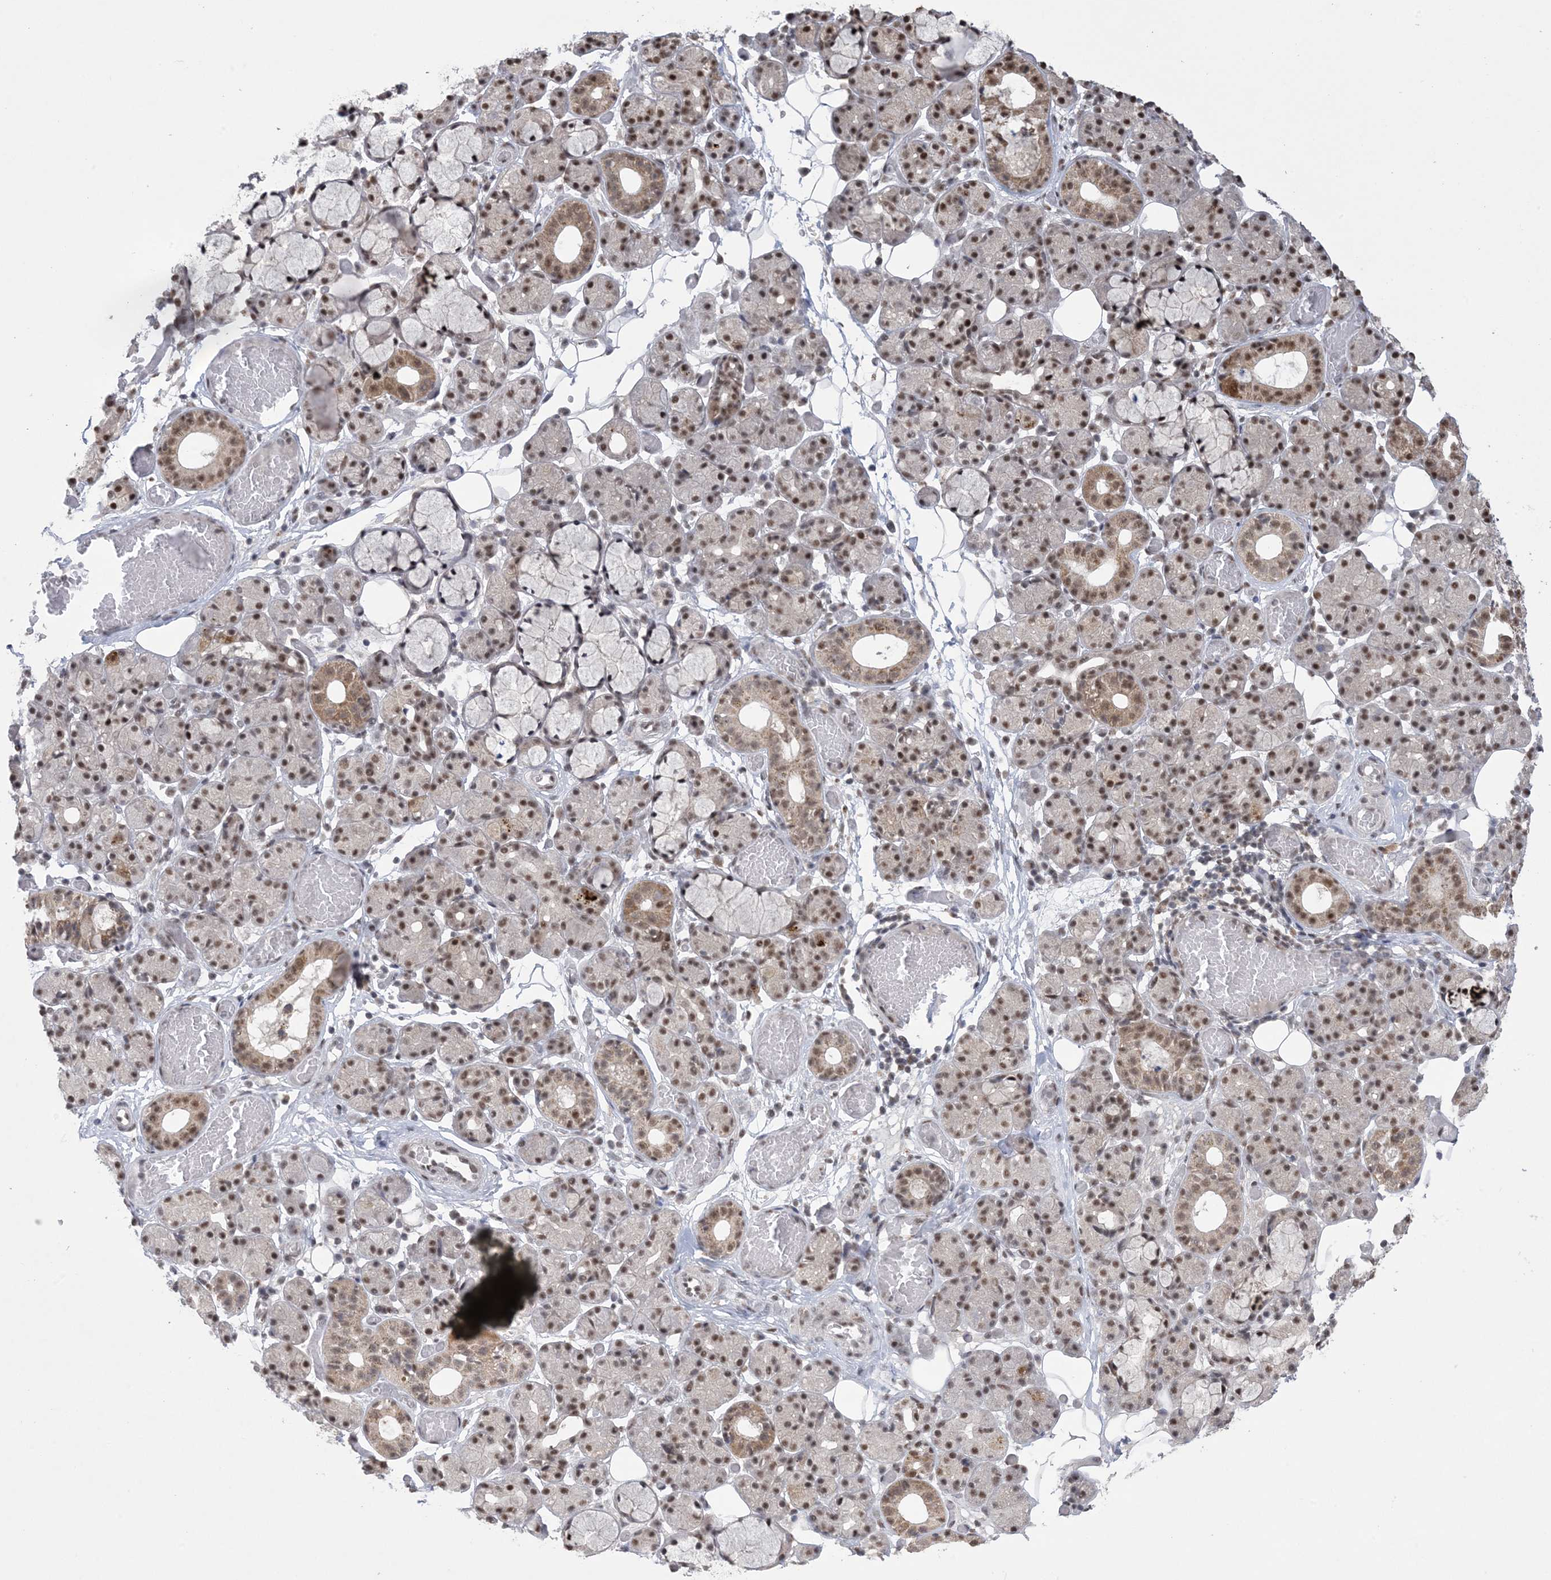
{"staining": {"intensity": "moderate", "quantity": "25%-75%", "location": "cytoplasmic/membranous,nuclear"}, "tissue": "salivary gland", "cell_type": "Glandular cells", "image_type": "normal", "snomed": [{"axis": "morphology", "description": "Normal tissue, NOS"}, {"axis": "topography", "description": "Salivary gland"}], "caption": "Immunohistochemistry (IHC) (DAB (3,3'-diaminobenzidine)) staining of normal salivary gland shows moderate cytoplasmic/membranous,nuclear protein expression in approximately 25%-75% of glandular cells.", "gene": "TRMT10C", "patient": {"sex": "male", "age": 63}}